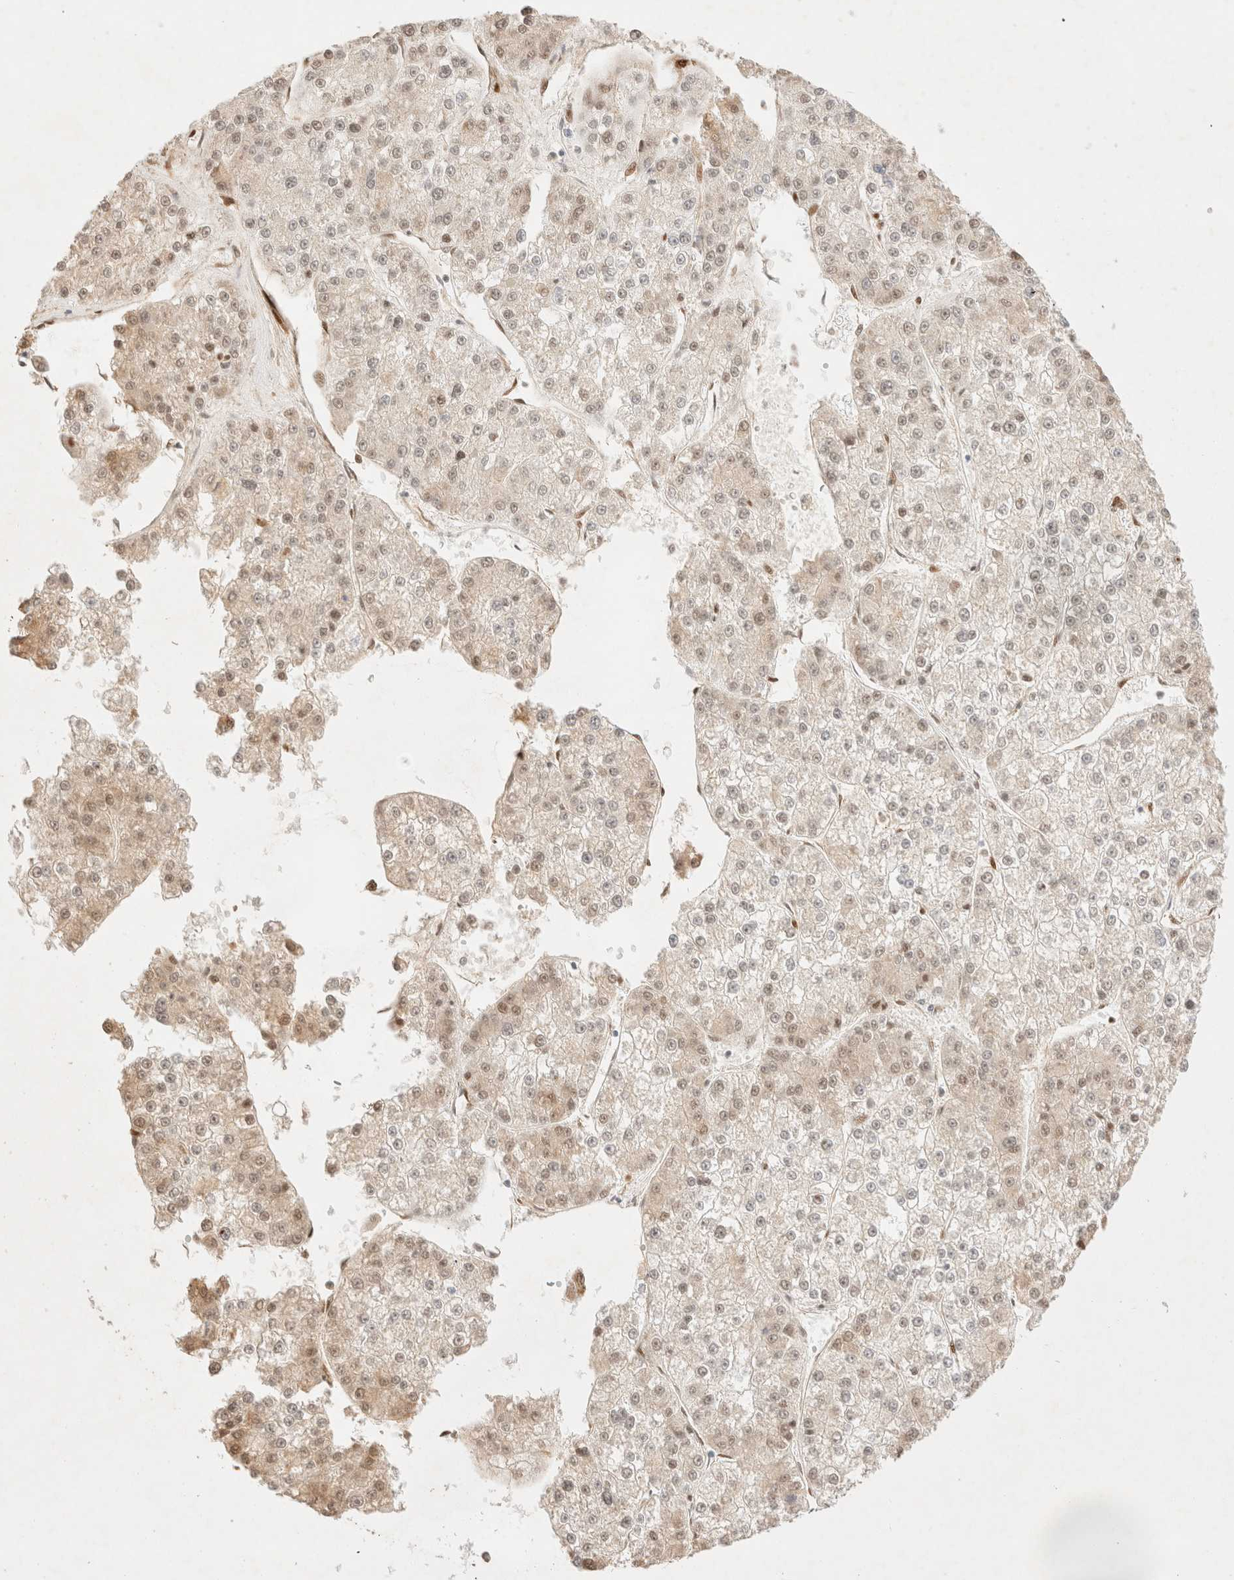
{"staining": {"intensity": "weak", "quantity": ">75%", "location": "nuclear"}, "tissue": "liver cancer", "cell_type": "Tumor cells", "image_type": "cancer", "snomed": [{"axis": "morphology", "description": "Carcinoma, Hepatocellular, NOS"}, {"axis": "topography", "description": "Liver"}], "caption": "High-magnification brightfield microscopy of hepatocellular carcinoma (liver) stained with DAB (brown) and counterstained with hematoxylin (blue). tumor cells exhibit weak nuclear staining is seen in approximately>75% of cells.", "gene": "ZNF768", "patient": {"sex": "female", "age": 73}}